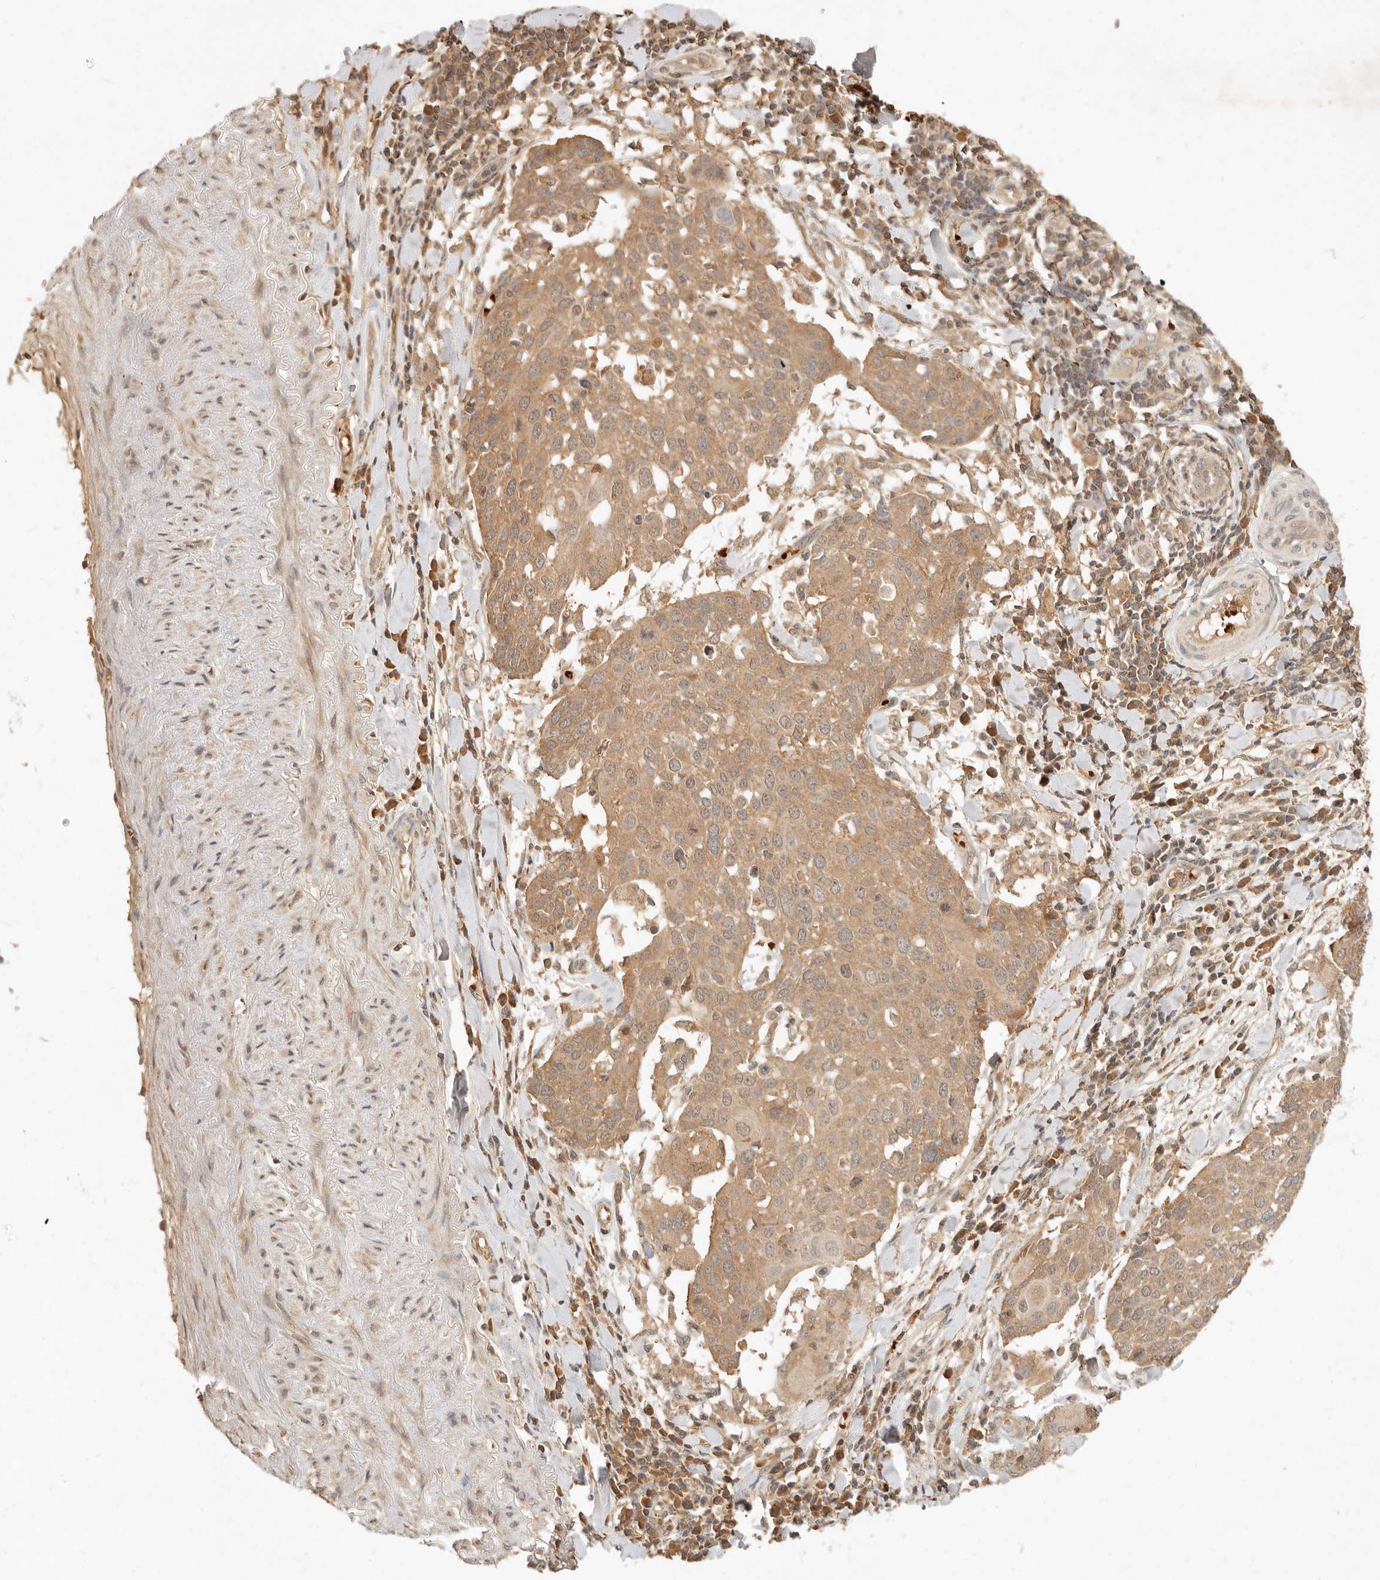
{"staining": {"intensity": "moderate", "quantity": ">75%", "location": "cytoplasmic/membranous"}, "tissue": "lung cancer", "cell_type": "Tumor cells", "image_type": "cancer", "snomed": [{"axis": "morphology", "description": "Squamous cell carcinoma, NOS"}, {"axis": "topography", "description": "Lung"}], "caption": "Brown immunohistochemical staining in human squamous cell carcinoma (lung) reveals moderate cytoplasmic/membranous positivity in approximately >75% of tumor cells.", "gene": "FREM2", "patient": {"sex": "male", "age": 65}}